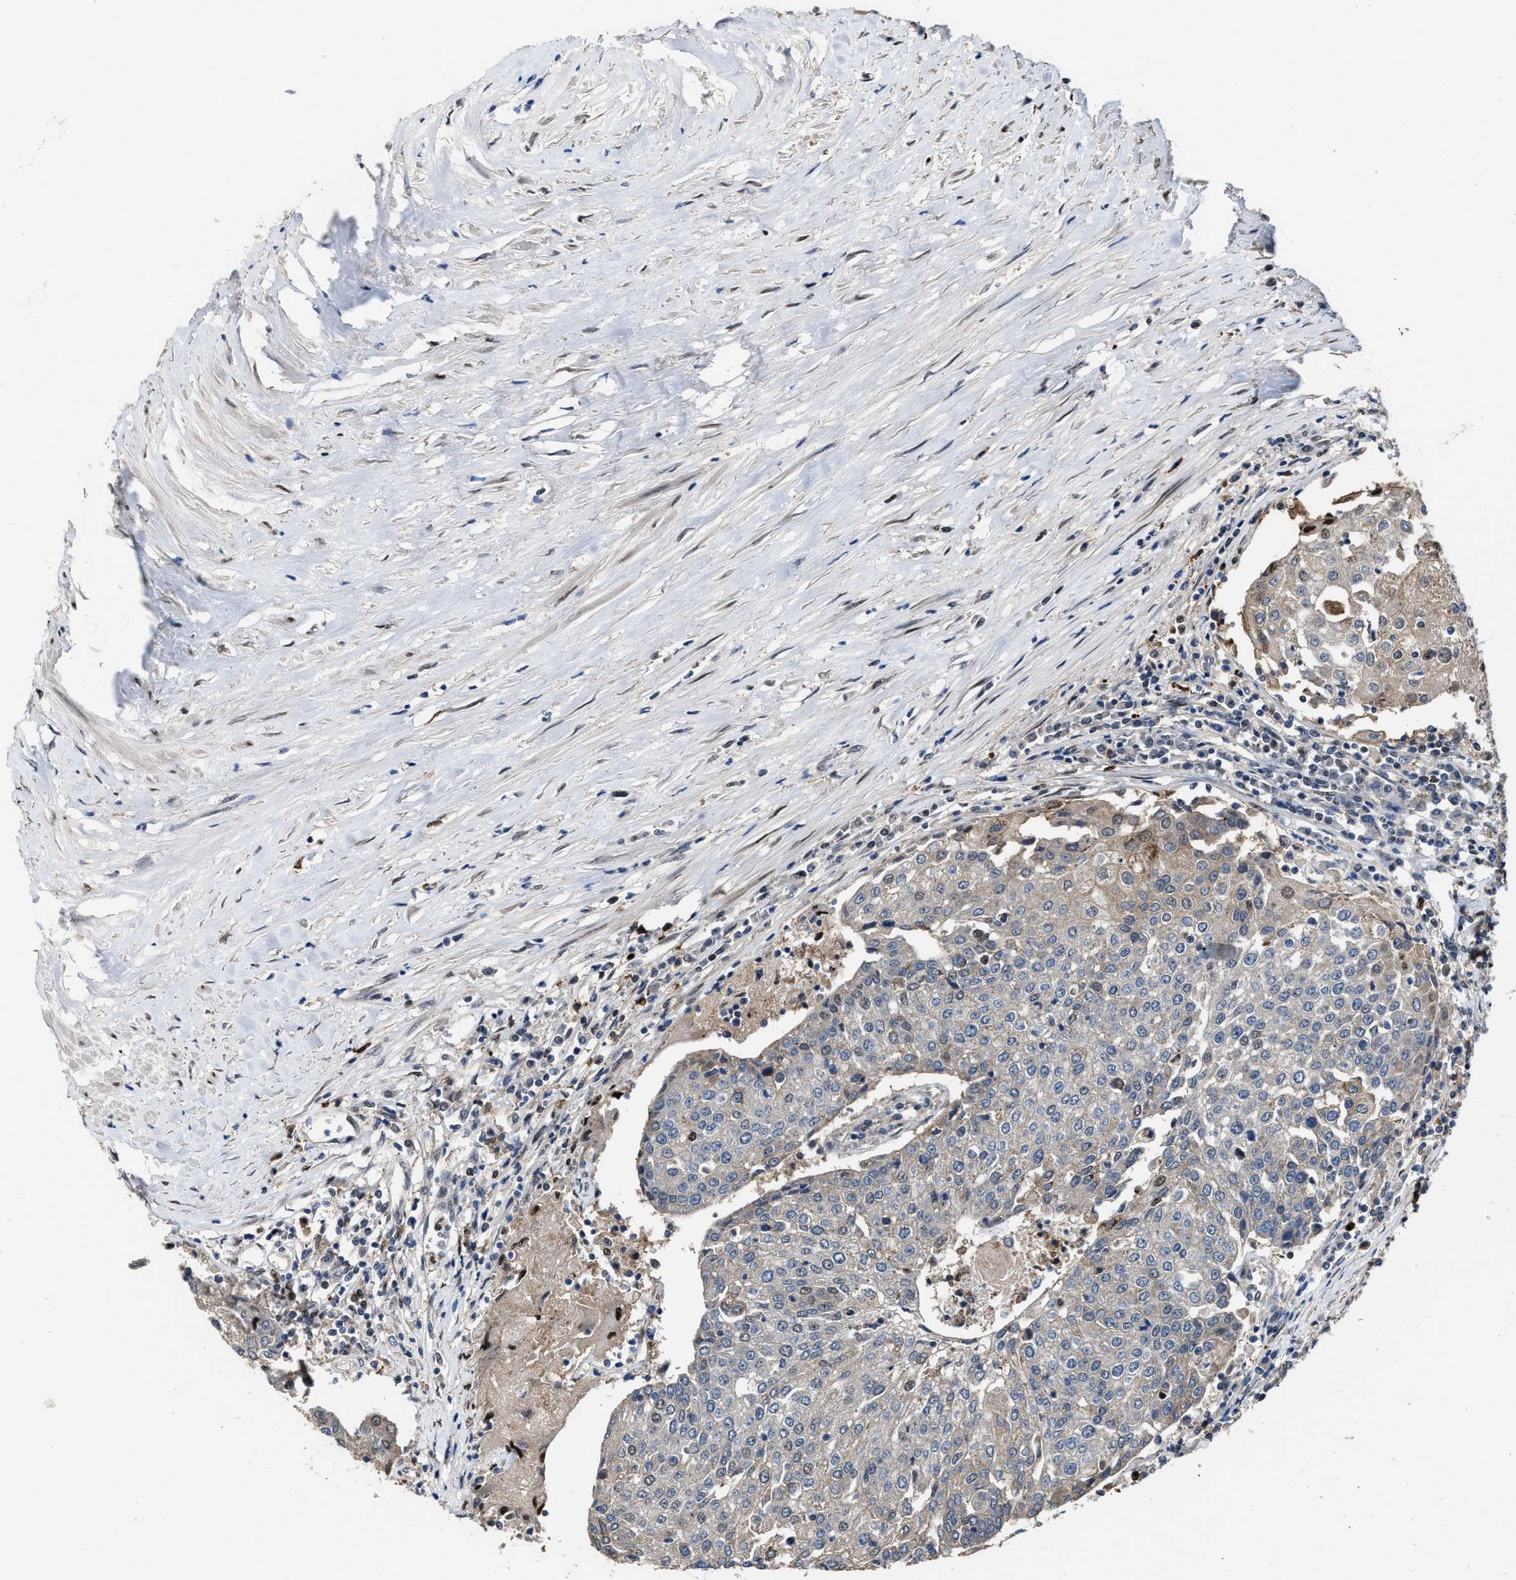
{"staining": {"intensity": "moderate", "quantity": "<25%", "location": "nuclear"}, "tissue": "urothelial cancer", "cell_type": "Tumor cells", "image_type": "cancer", "snomed": [{"axis": "morphology", "description": "Urothelial carcinoma, High grade"}, {"axis": "topography", "description": "Urinary bladder"}], "caption": "Immunohistochemistry staining of urothelial carcinoma (high-grade), which demonstrates low levels of moderate nuclear positivity in about <25% of tumor cells indicating moderate nuclear protein positivity. The staining was performed using DAB (3,3'-diaminobenzidine) (brown) for protein detection and nuclei were counterstained in hematoxylin (blue).", "gene": "ZNF20", "patient": {"sex": "female", "age": 85}}